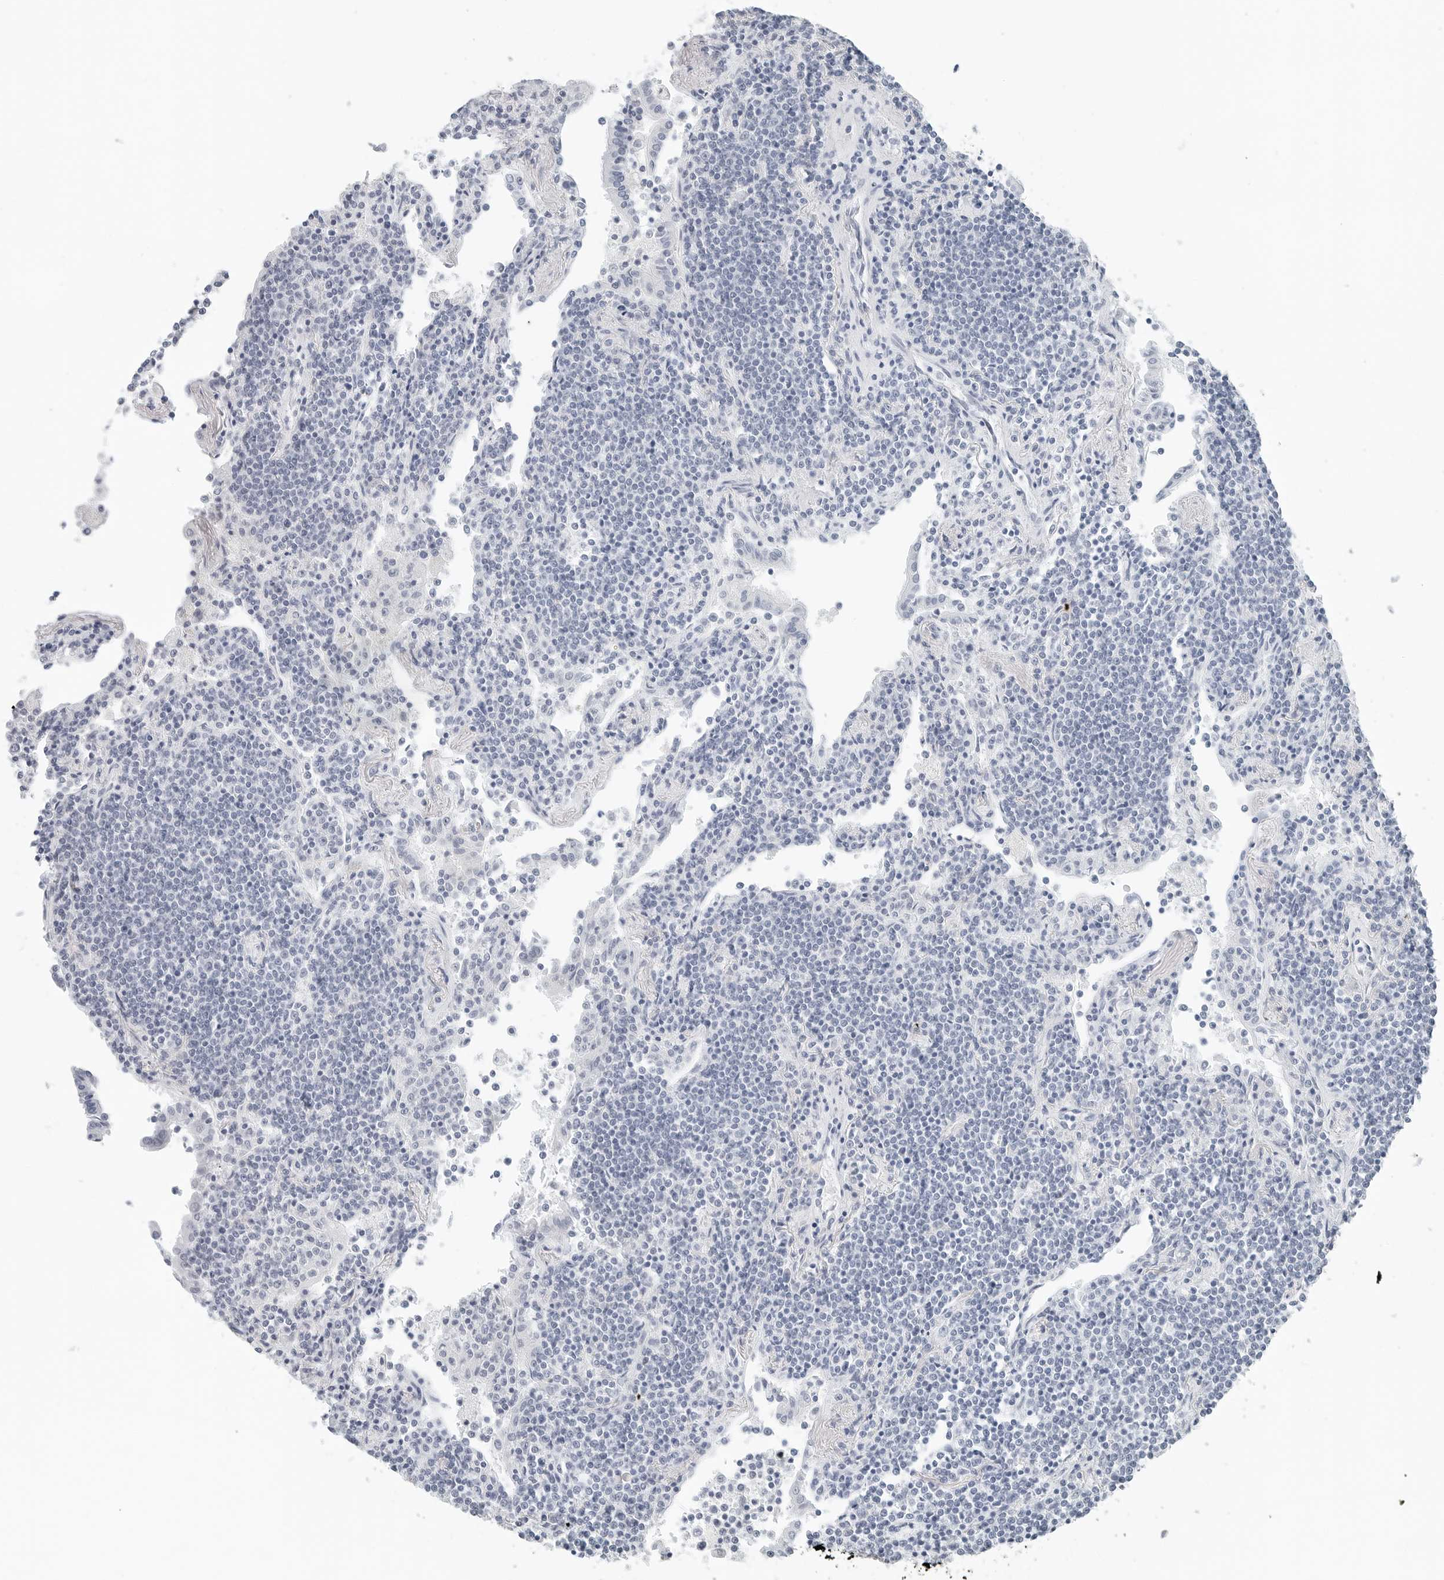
{"staining": {"intensity": "negative", "quantity": "none", "location": "none"}, "tissue": "lymphoma", "cell_type": "Tumor cells", "image_type": "cancer", "snomed": [{"axis": "morphology", "description": "Malignant lymphoma, non-Hodgkin's type, Low grade"}, {"axis": "topography", "description": "Lung"}], "caption": "Tumor cells are negative for brown protein staining in lymphoma. Nuclei are stained in blue.", "gene": "NTMT2", "patient": {"sex": "female", "age": 71}}